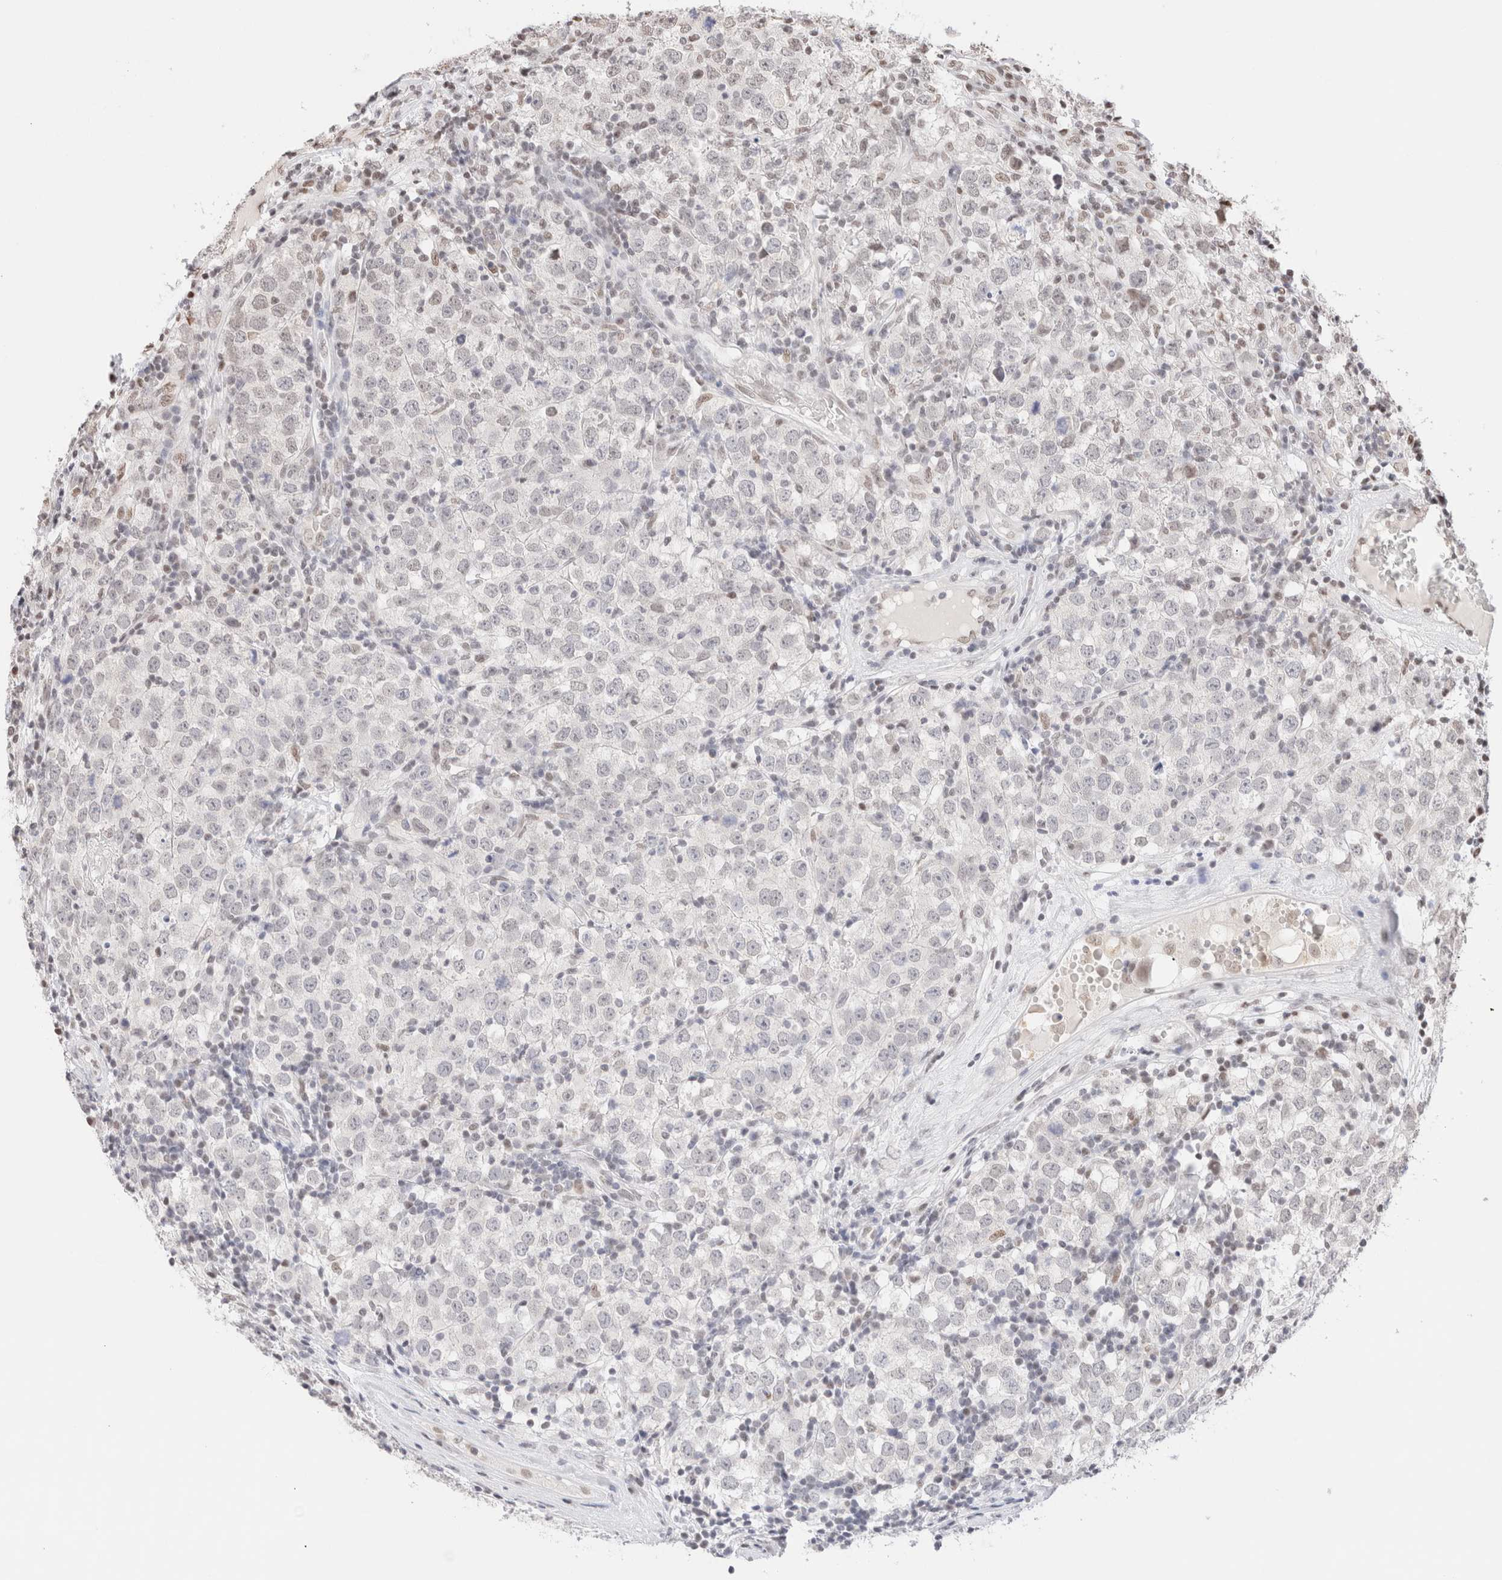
{"staining": {"intensity": "negative", "quantity": "none", "location": "none"}, "tissue": "testis cancer", "cell_type": "Tumor cells", "image_type": "cancer", "snomed": [{"axis": "morphology", "description": "Seminoma, NOS"}, {"axis": "morphology", "description": "Carcinoma, Embryonal, NOS"}, {"axis": "topography", "description": "Testis"}], "caption": "There is no significant positivity in tumor cells of testis embryonal carcinoma.", "gene": "SUPT3H", "patient": {"sex": "male", "age": 28}}